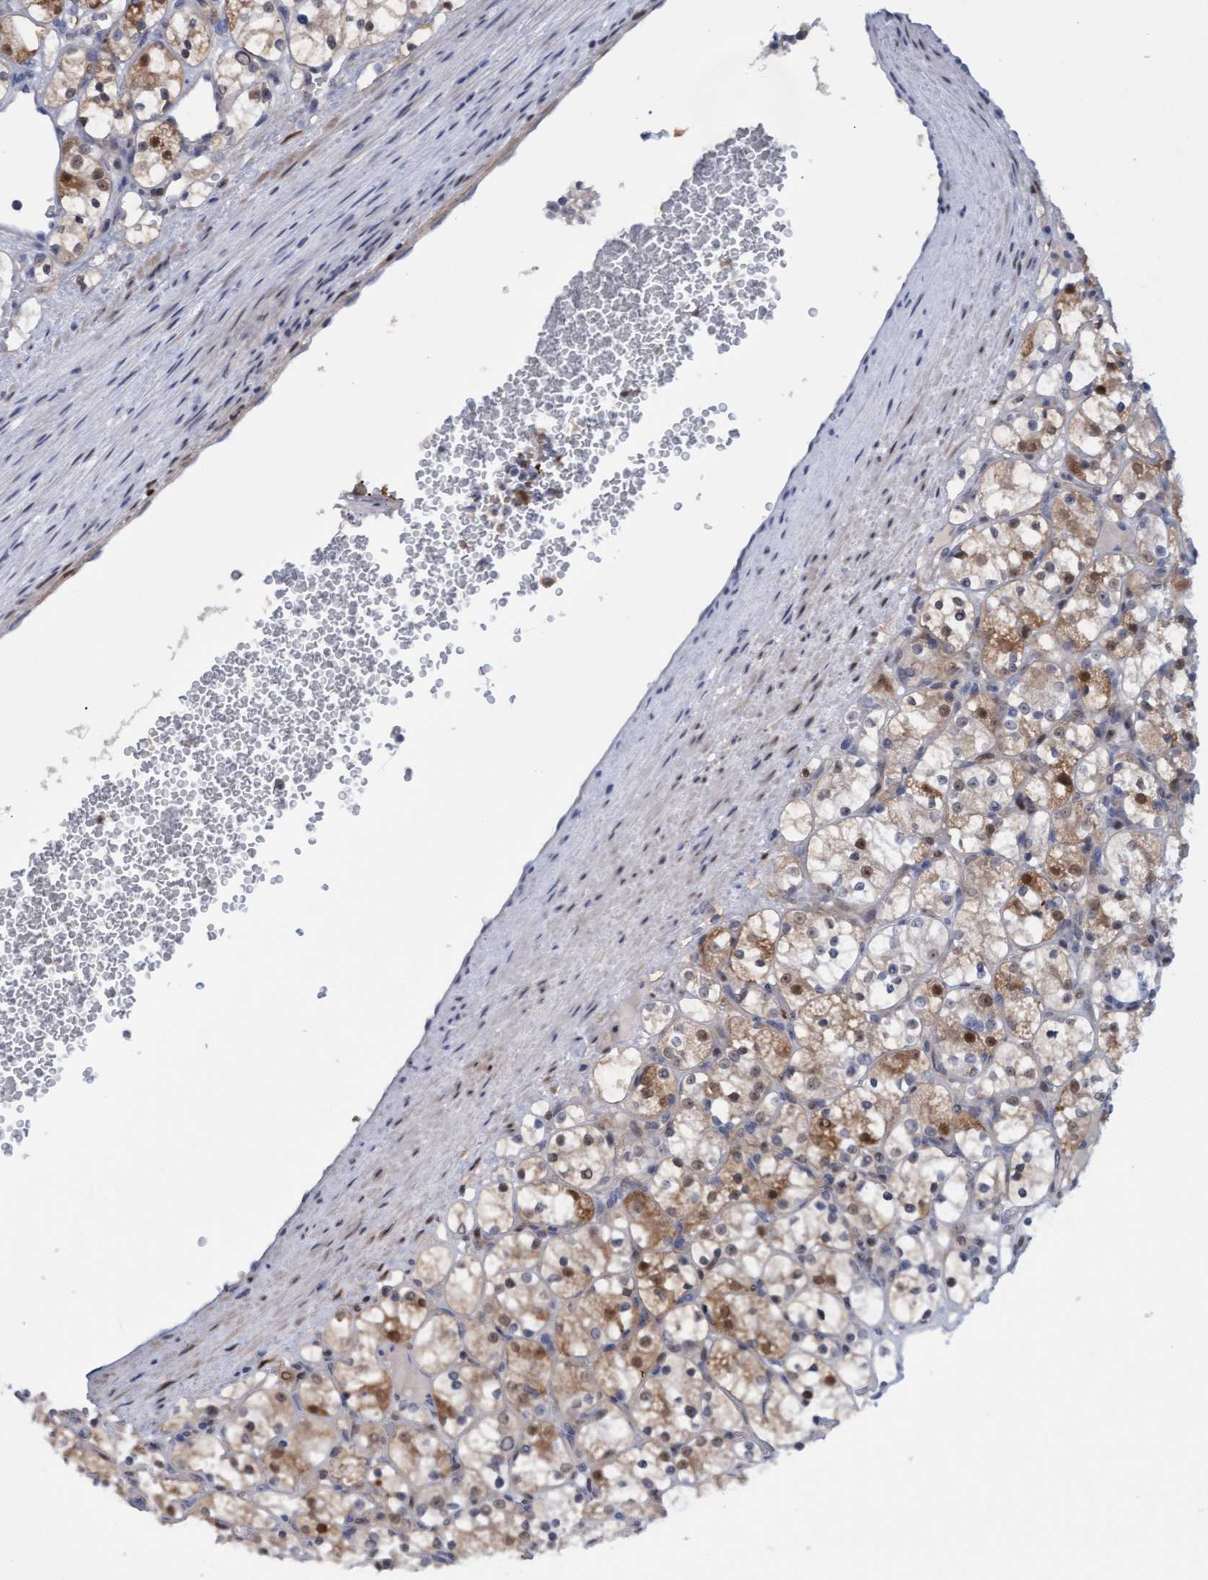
{"staining": {"intensity": "moderate", "quantity": "<25%", "location": "cytoplasmic/membranous,nuclear"}, "tissue": "renal cancer", "cell_type": "Tumor cells", "image_type": "cancer", "snomed": [{"axis": "morphology", "description": "Adenocarcinoma, NOS"}, {"axis": "topography", "description": "Kidney"}], "caption": "Moderate cytoplasmic/membranous and nuclear positivity is appreciated in about <25% of tumor cells in renal cancer.", "gene": "PINX1", "patient": {"sex": "female", "age": 69}}